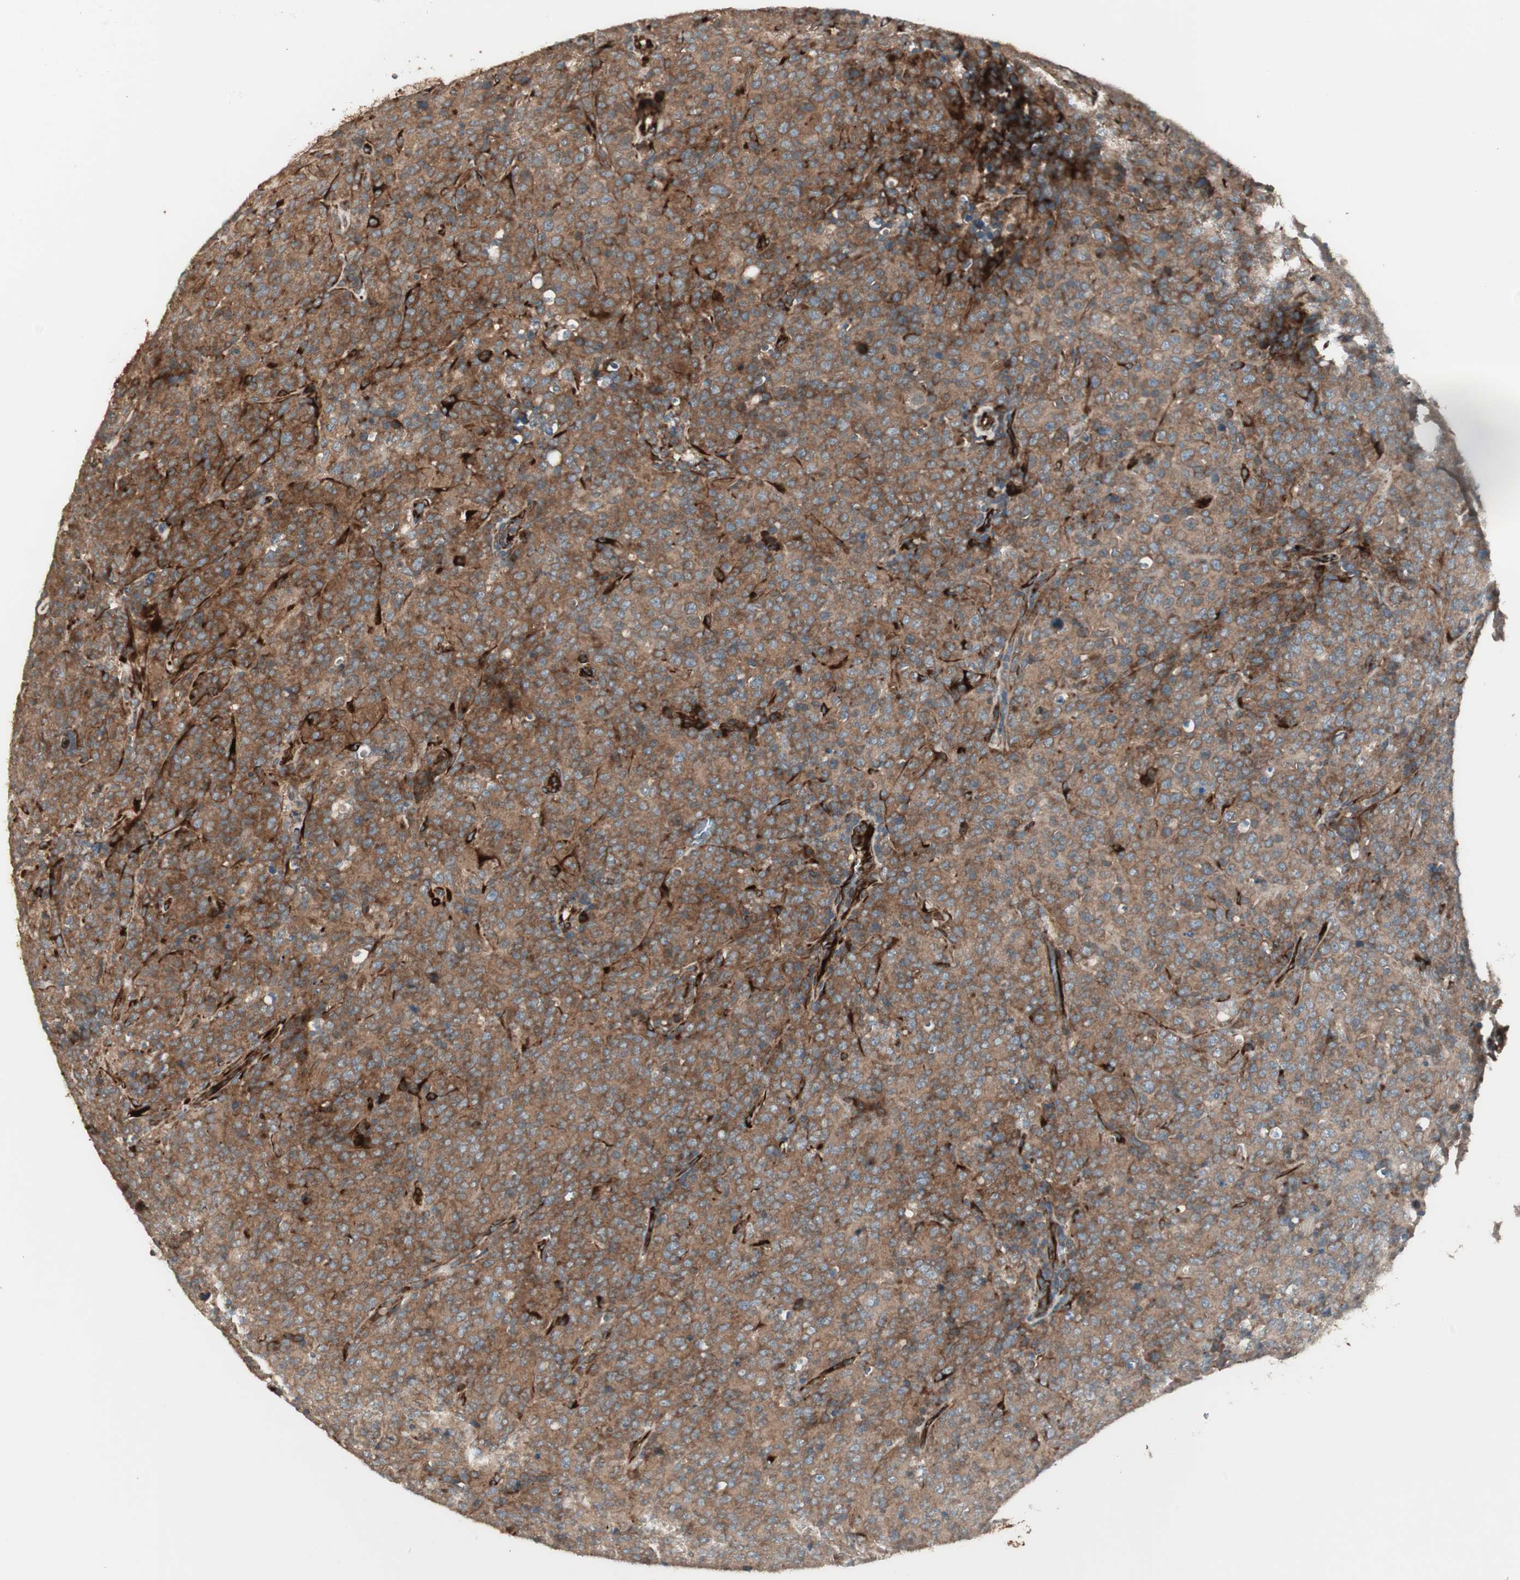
{"staining": {"intensity": "strong", "quantity": ">75%", "location": "cytoplasmic/membranous"}, "tissue": "lymphoma", "cell_type": "Tumor cells", "image_type": "cancer", "snomed": [{"axis": "morphology", "description": "Malignant lymphoma, non-Hodgkin's type, High grade"}, {"axis": "topography", "description": "Tonsil"}], "caption": "An immunohistochemistry image of tumor tissue is shown. Protein staining in brown labels strong cytoplasmic/membranous positivity in high-grade malignant lymphoma, non-Hodgkin's type within tumor cells.", "gene": "PPP2R5E", "patient": {"sex": "female", "age": 36}}